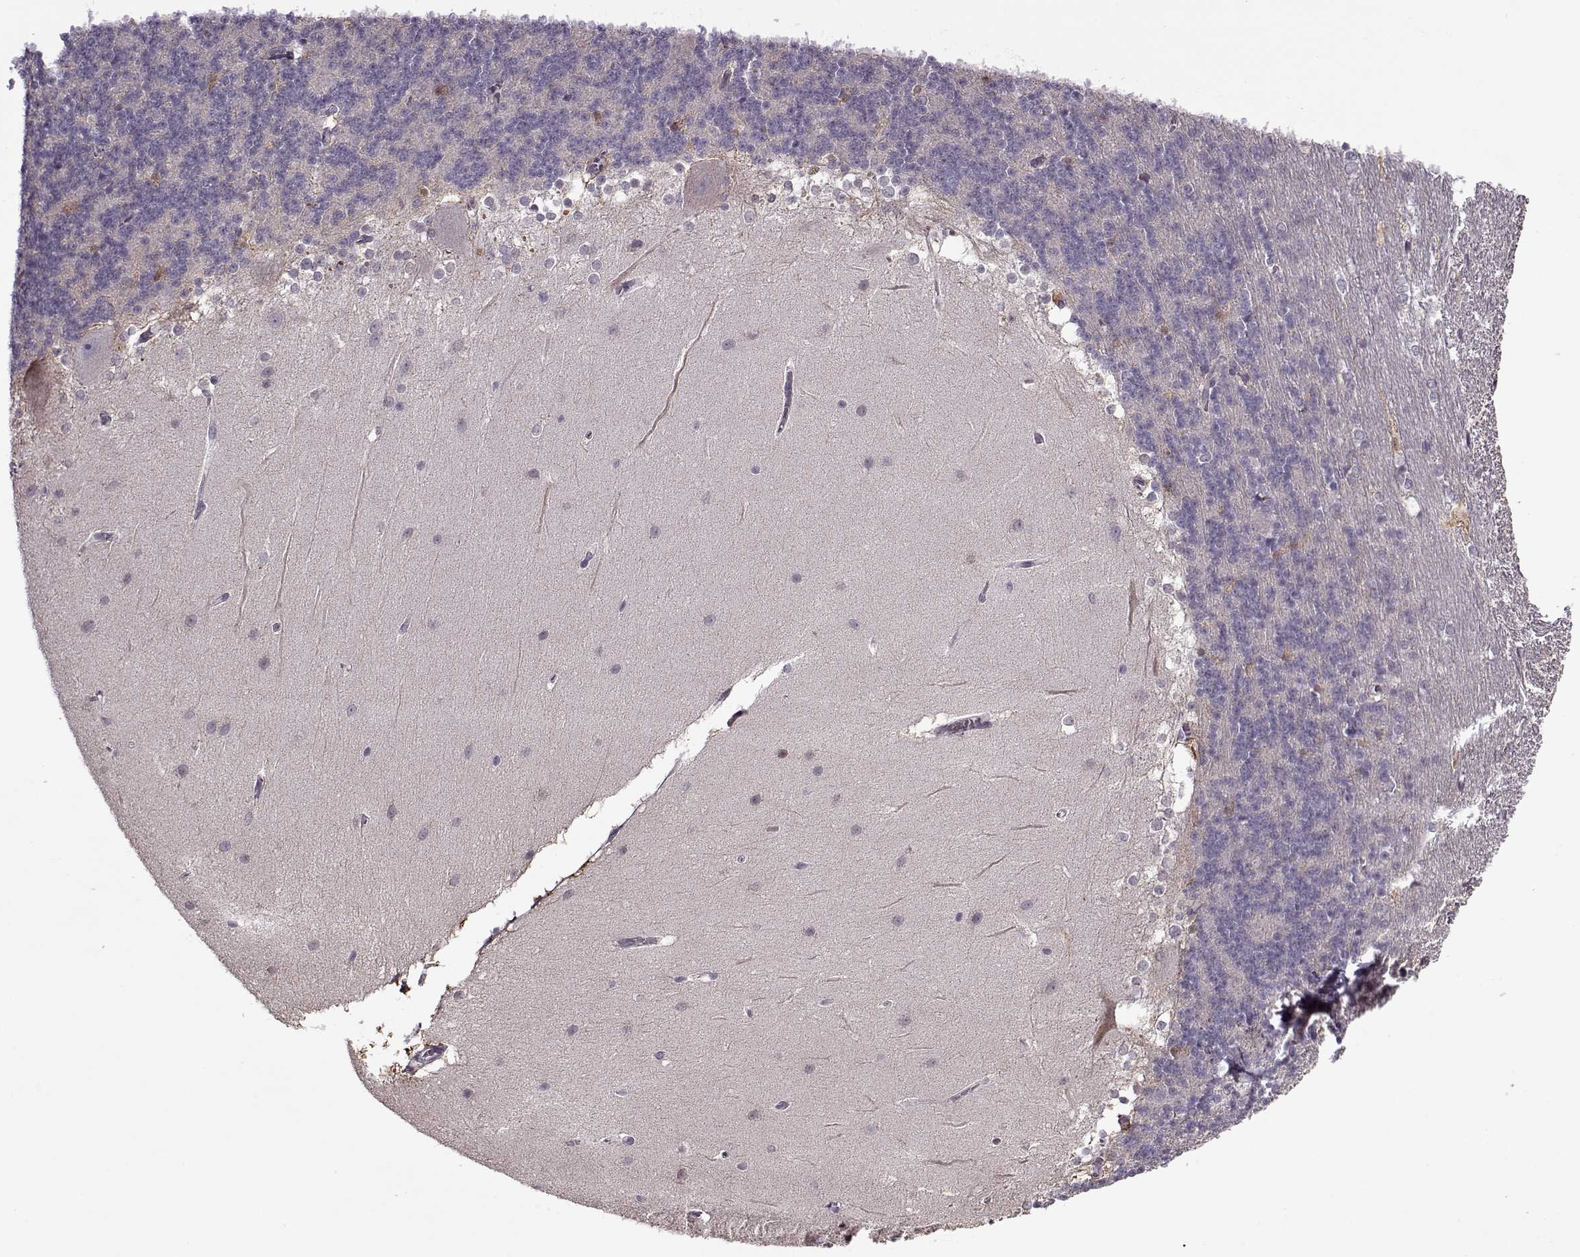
{"staining": {"intensity": "negative", "quantity": "none", "location": "none"}, "tissue": "cerebellum", "cell_type": "Cells in granular layer", "image_type": "normal", "snomed": [{"axis": "morphology", "description": "Normal tissue, NOS"}, {"axis": "topography", "description": "Cerebellum"}], "caption": "IHC of benign cerebellum exhibits no positivity in cells in granular layer.", "gene": "ACOT11", "patient": {"sex": "female", "age": 19}}